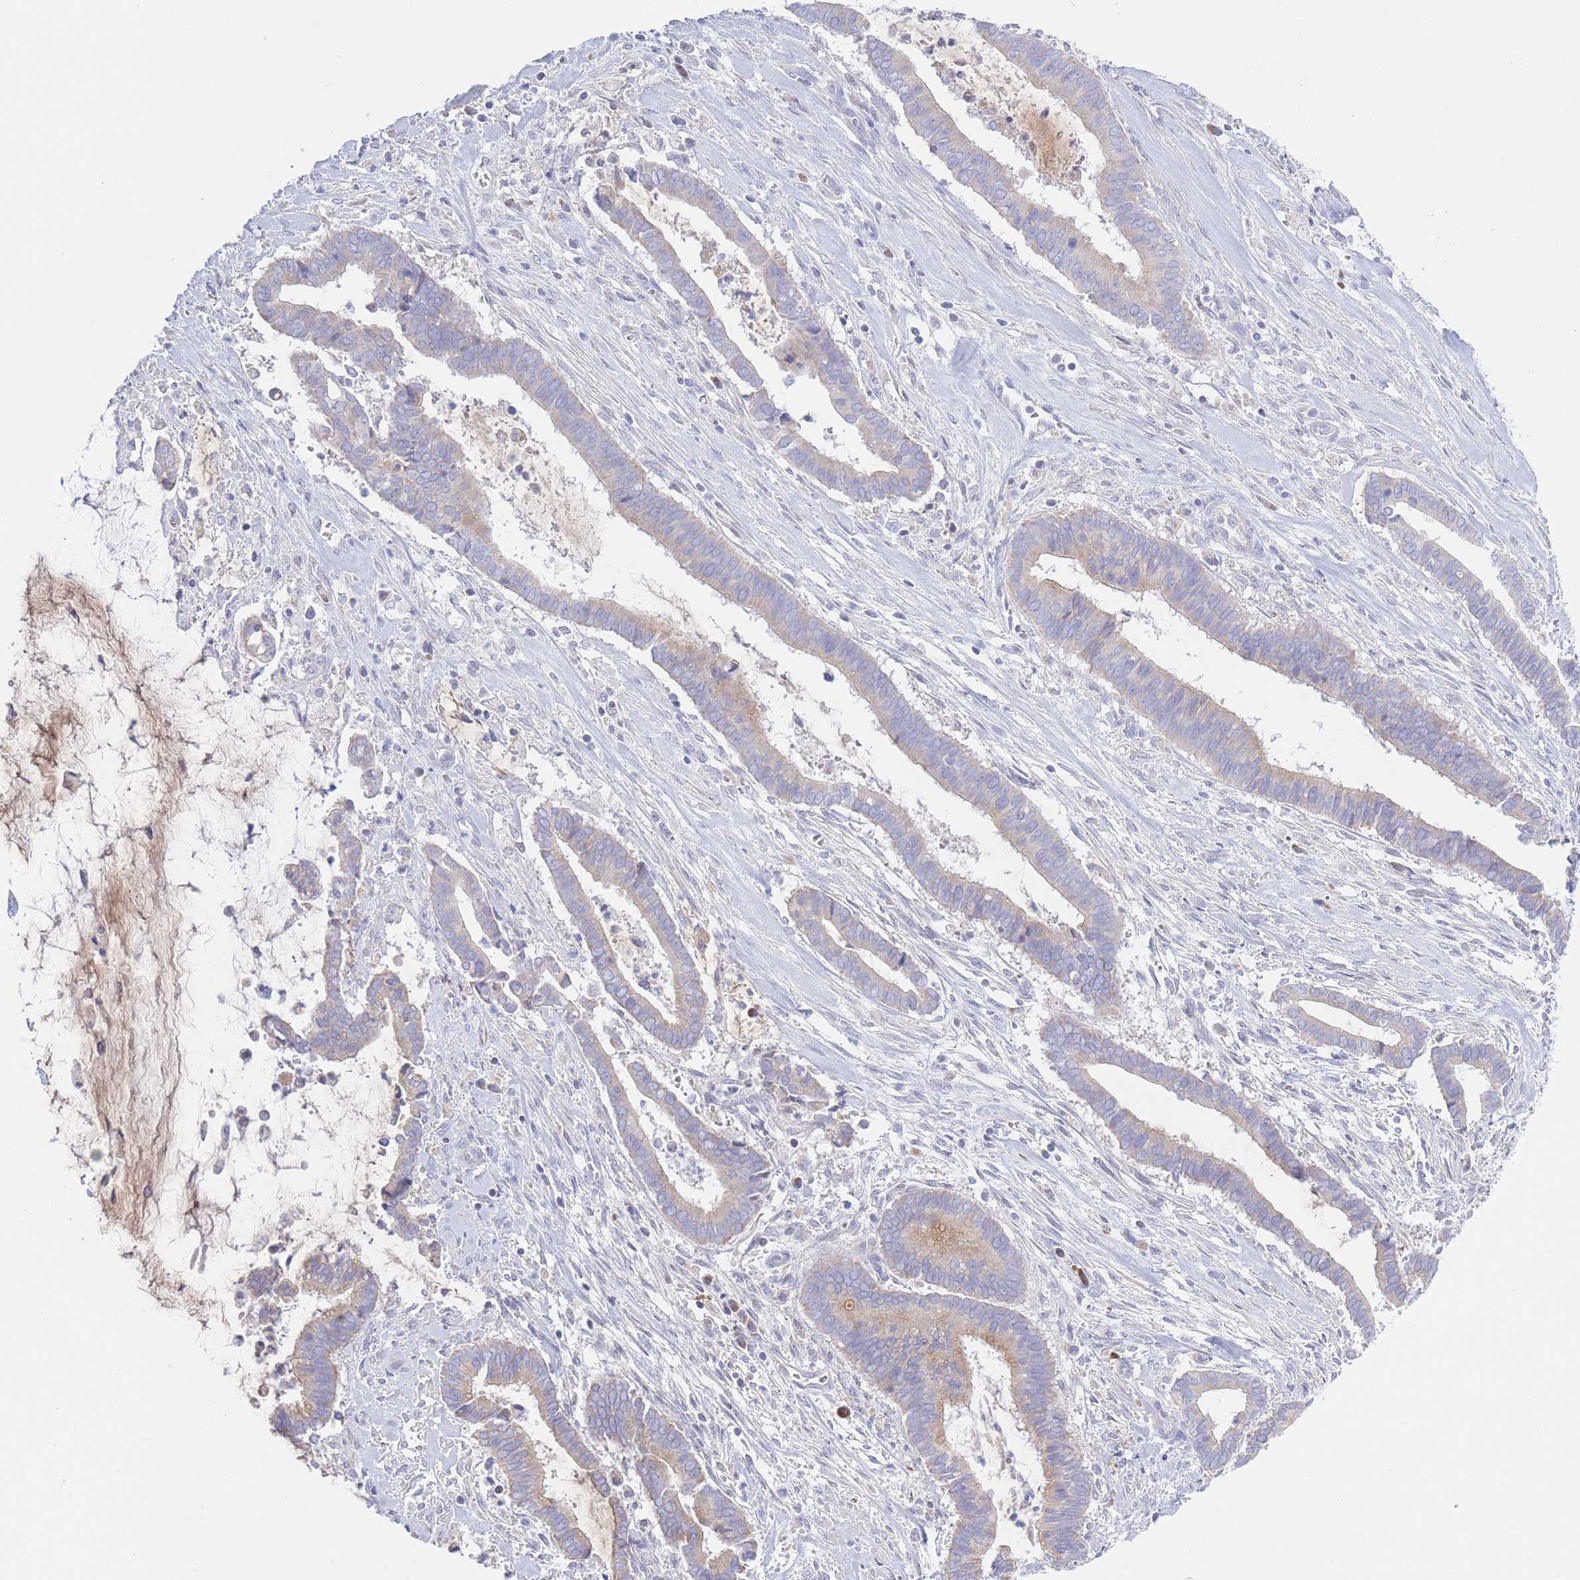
{"staining": {"intensity": "weak", "quantity": "<25%", "location": "cytoplasmic/membranous"}, "tissue": "cervical cancer", "cell_type": "Tumor cells", "image_type": "cancer", "snomed": [{"axis": "morphology", "description": "Adenocarcinoma, NOS"}, {"axis": "topography", "description": "Cervix"}], "caption": "An image of adenocarcinoma (cervical) stained for a protein exhibits no brown staining in tumor cells.", "gene": "NANP", "patient": {"sex": "female", "age": 44}}